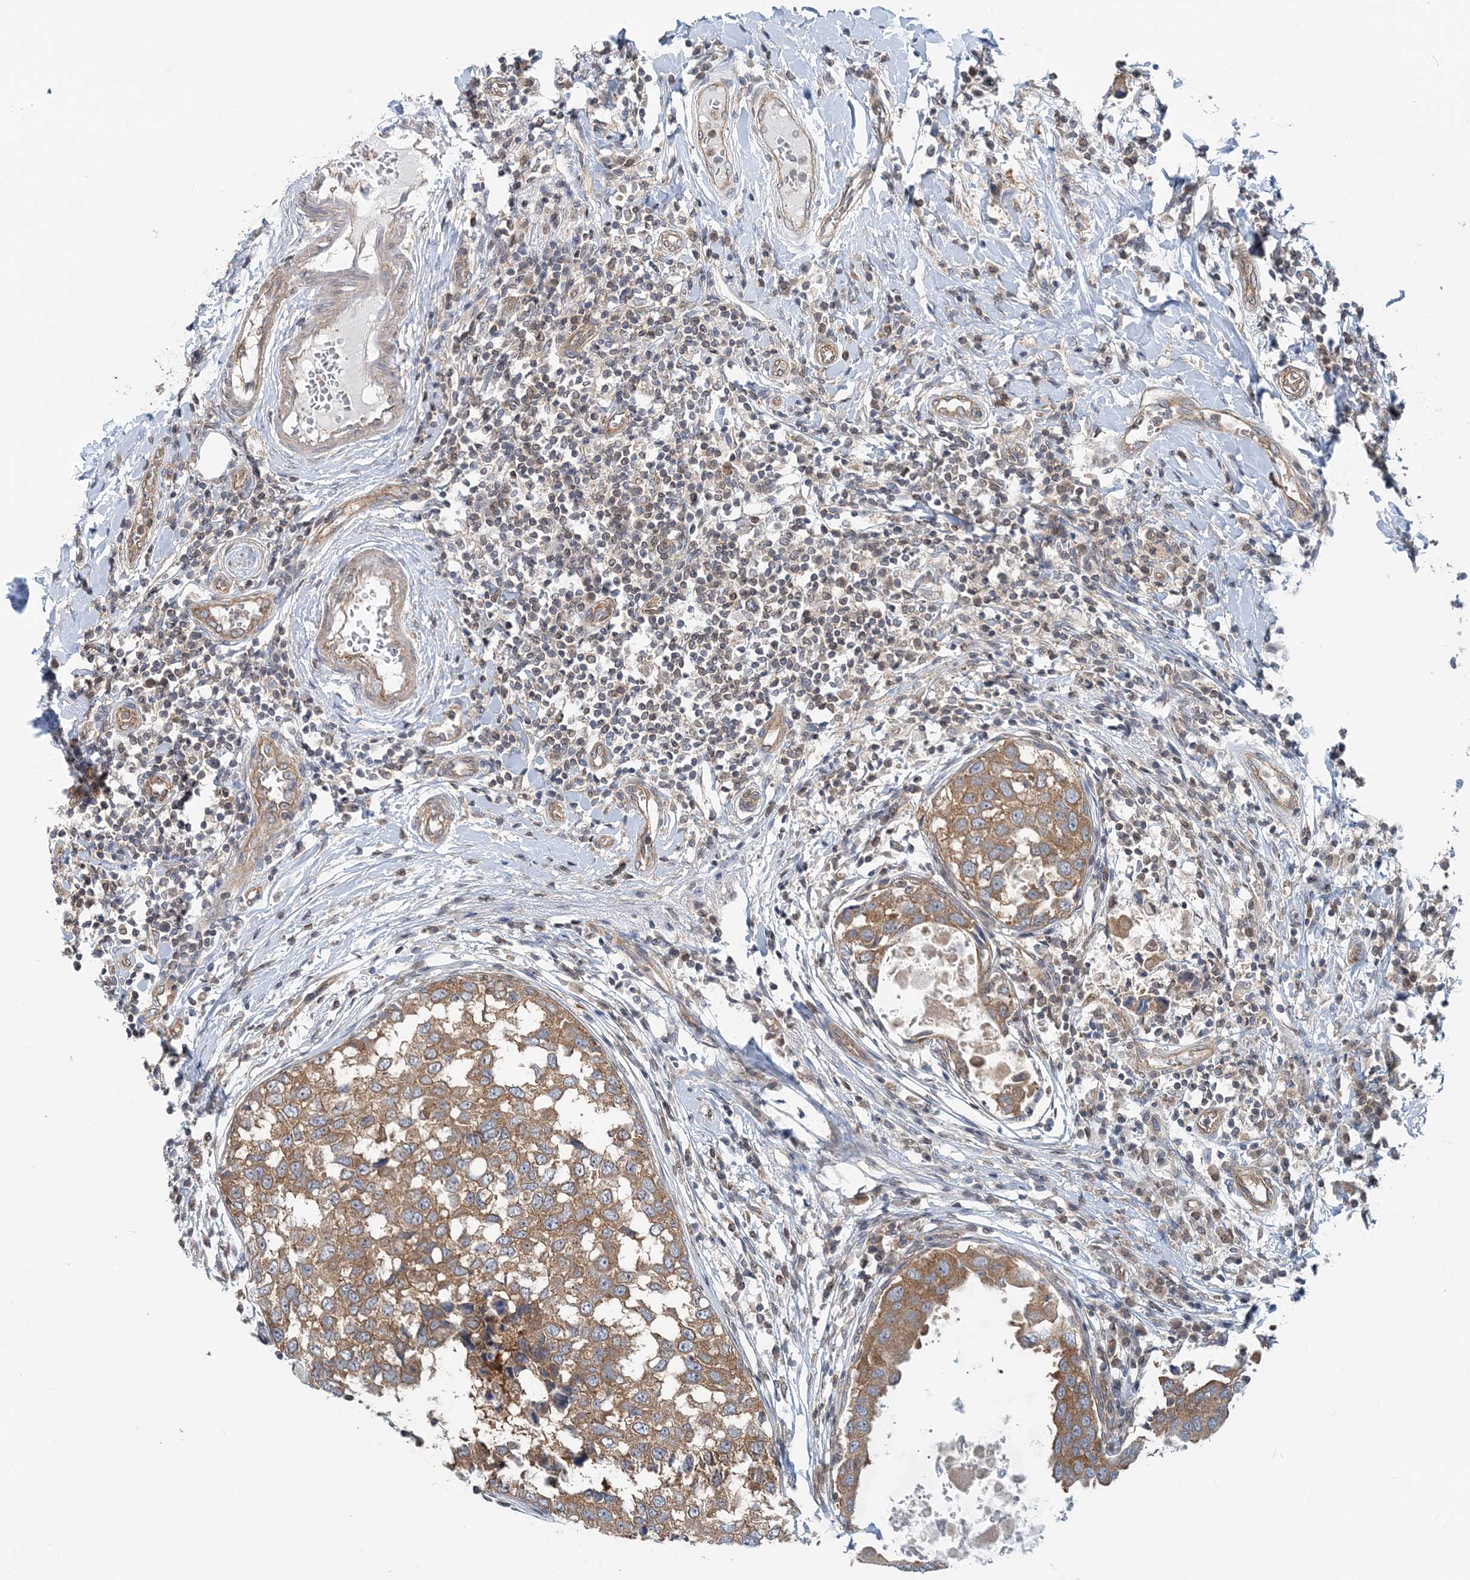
{"staining": {"intensity": "moderate", "quantity": ">75%", "location": "cytoplasmic/membranous"}, "tissue": "breast cancer", "cell_type": "Tumor cells", "image_type": "cancer", "snomed": [{"axis": "morphology", "description": "Duct carcinoma"}, {"axis": "topography", "description": "Breast"}], "caption": "This is a photomicrograph of IHC staining of breast cancer (intraductal carcinoma), which shows moderate expression in the cytoplasmic/membranous of tumor cells.", "gene": "MOB4", "patient": {"sex": "female", "age": 27}}